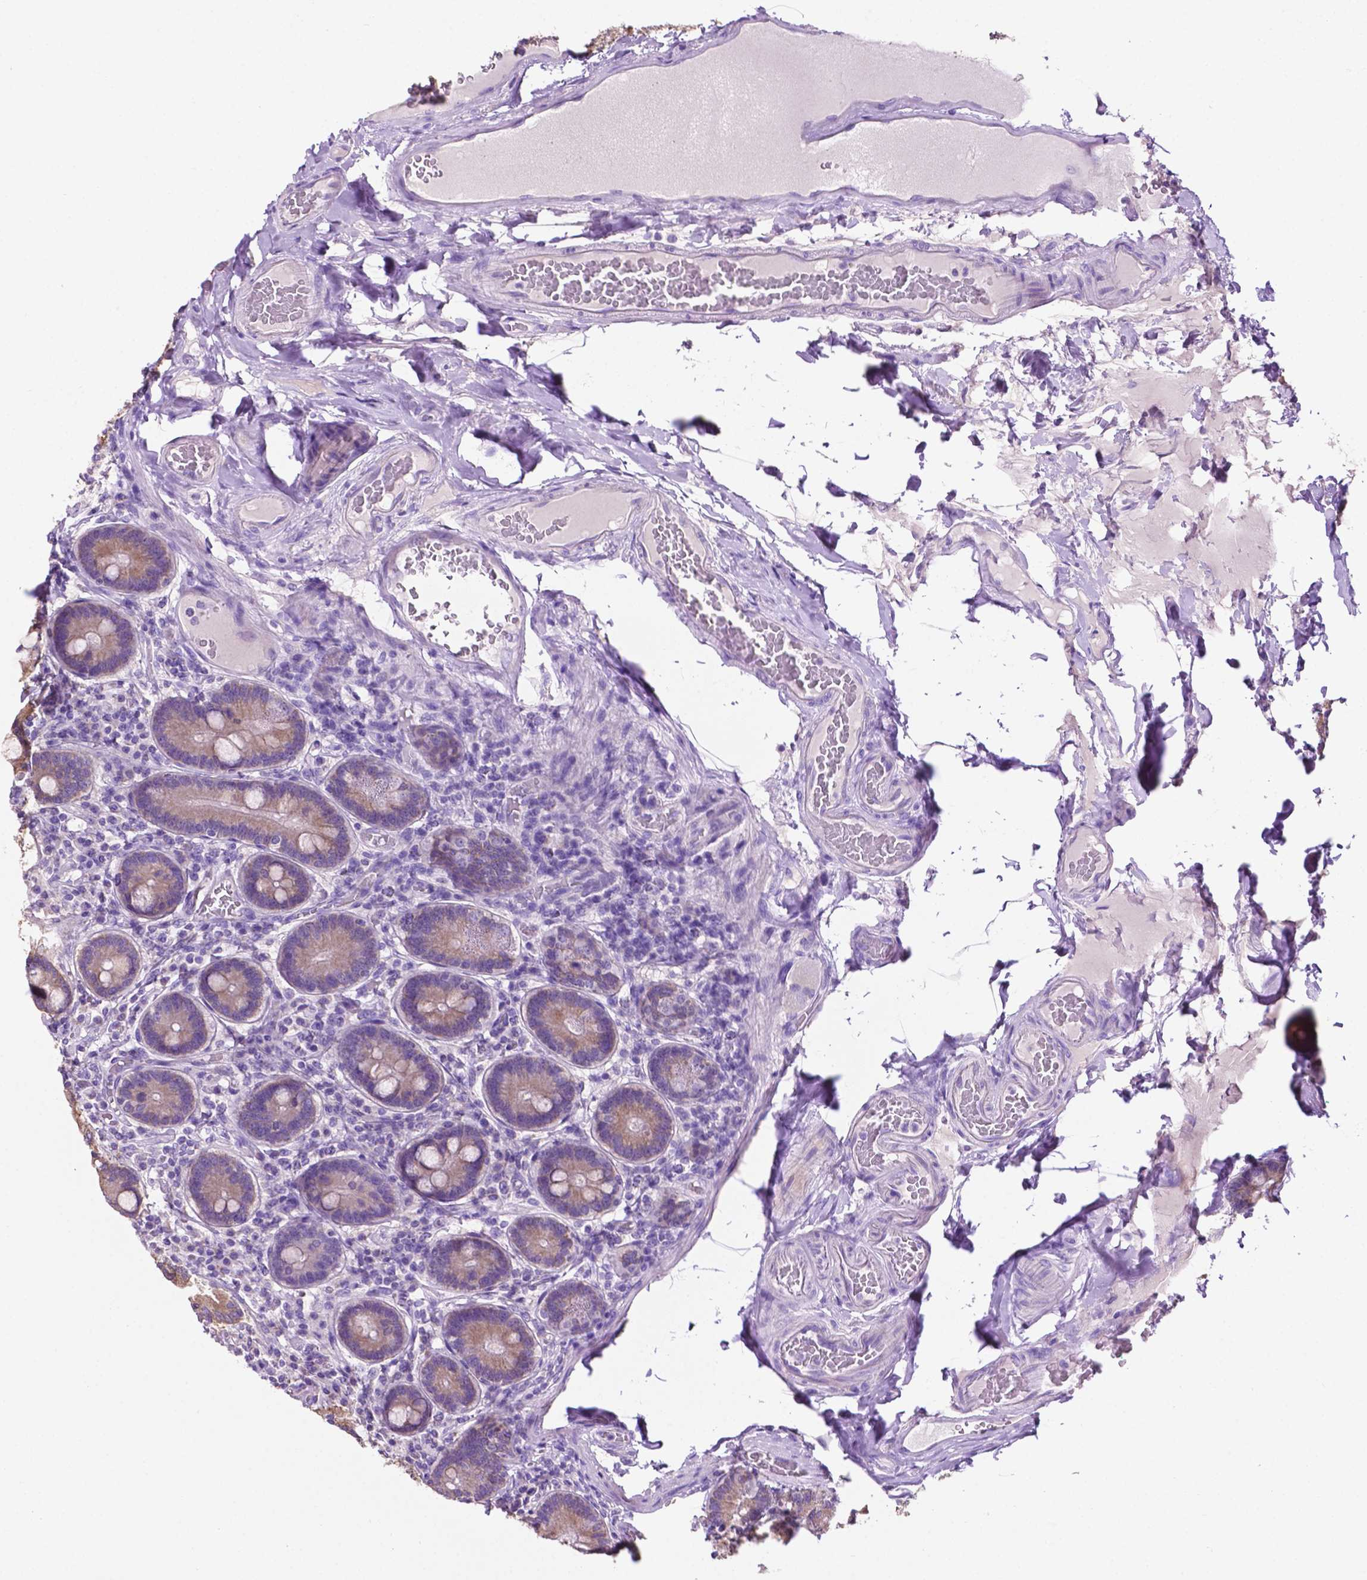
{"staining": {"intensity": "moderate", "quantity": ">75%", "location": "cytoplasmic/membranous"}, "tissue": "duodenum", "cell_type": "Glandular cells", "image_type": "normal", "snomed": [{"axis": "morphology", "description": "Normal tissue, NOS"}, {"axis": "topography", "description": "Duodenum"}], "caption": "Immunohistochemistry of benign duodenum reveals medium levels of moderate cytoplasmic/membranous expression in approximately >75% of glandular cells. Nuclei are stained in blue.", "gene": "PHYHIP", "patient": {"sex": "female", "age": 62}}